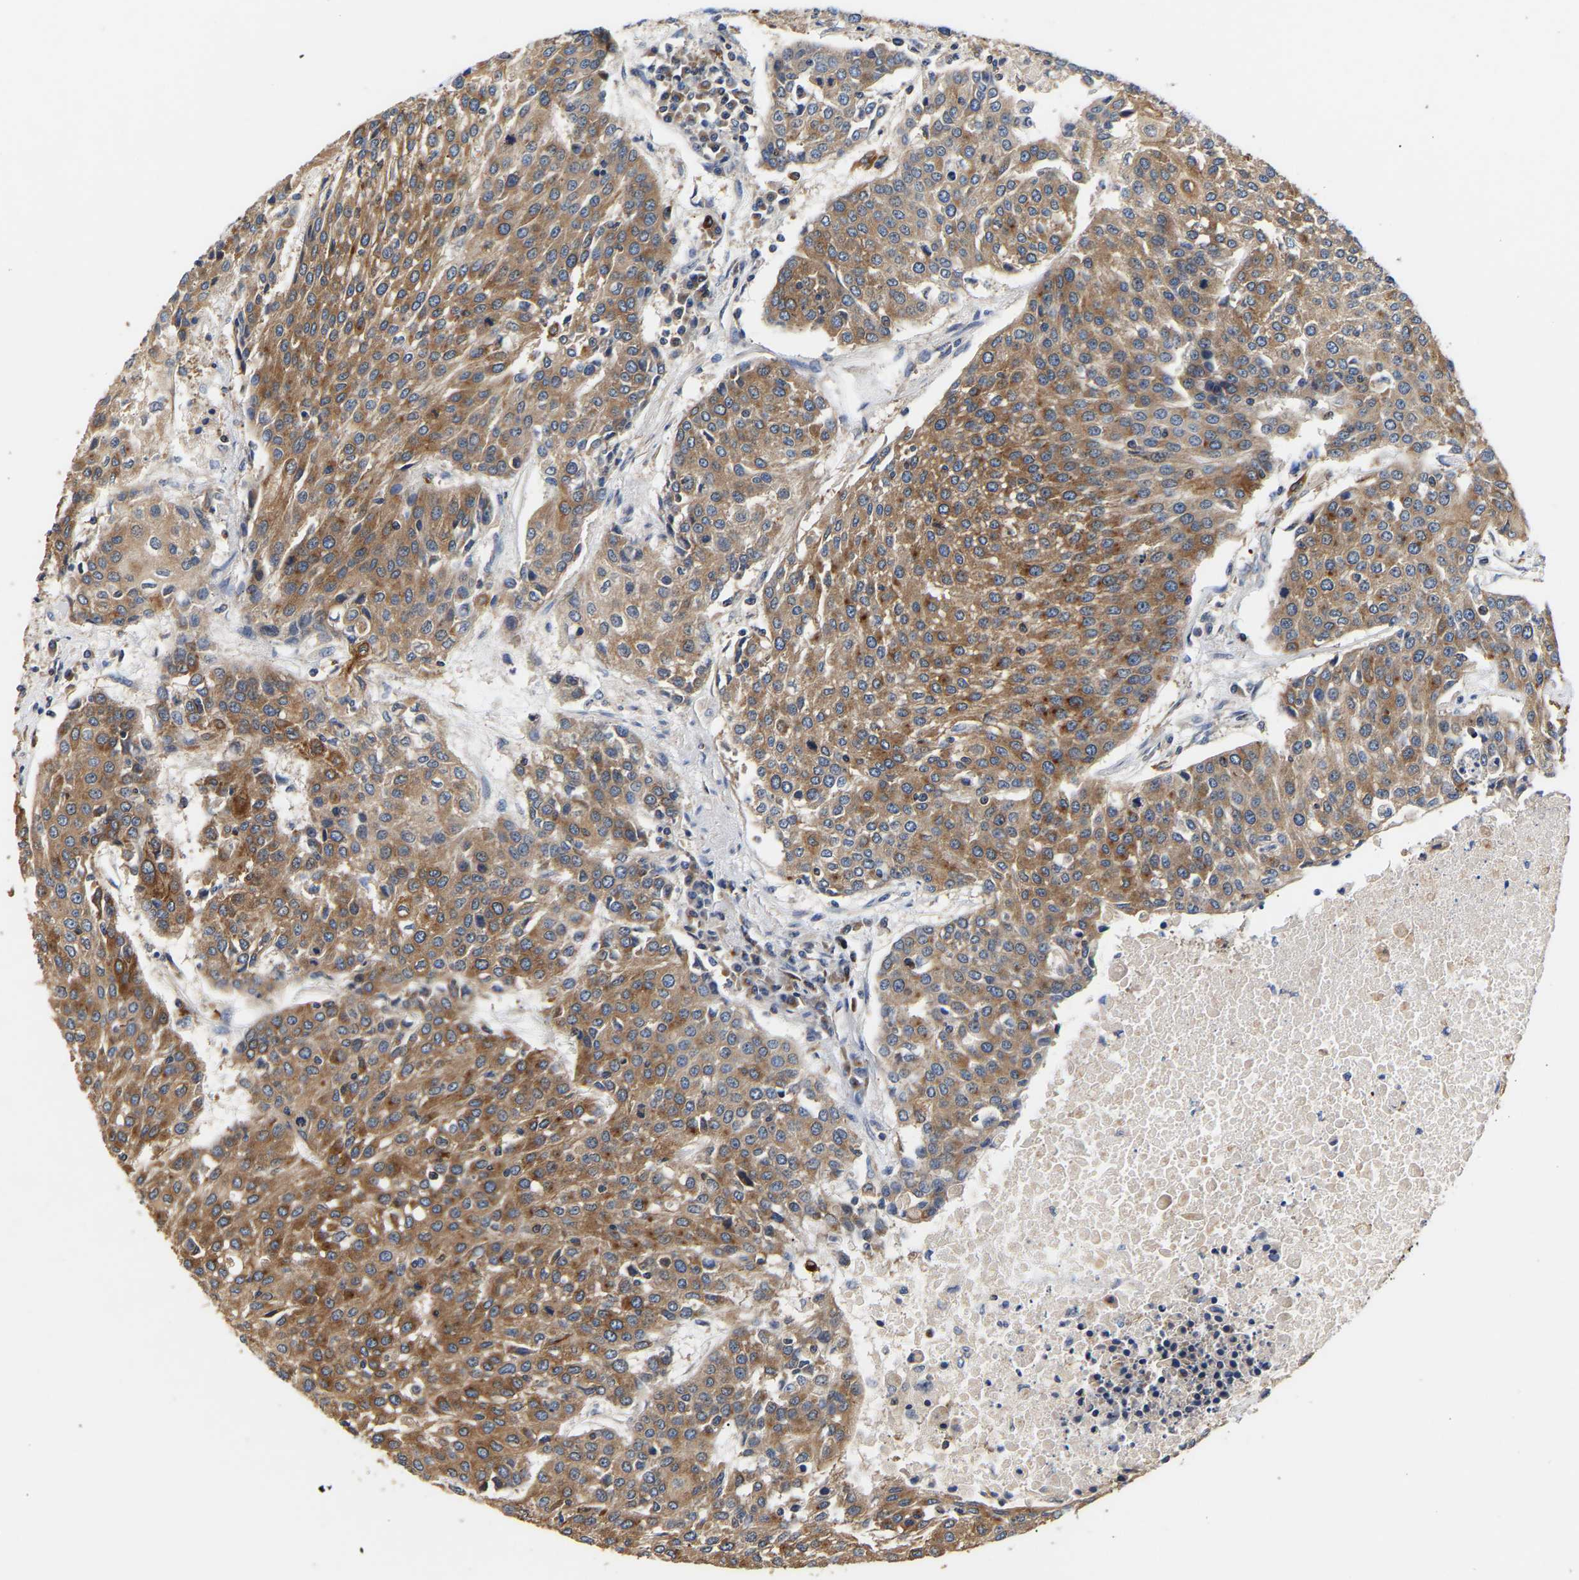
{"staining": {"intensity": "moderate", "quantity": ">75%", "location": "cytoplasmic/membranous"}, "tissue": "urothelial cancer", "cell_type": "Tumor cells", "image_type": "cancer", "snomed": [{"axis": "morphology", "description": "Urothelial carcinoma, High grade"}, {"axis": "topography", "description": "Urinary bladder"}], "caption": "IHC micrograph of neoplastic tissue: human high-grade urothelial carcinoma stained using immunohistochemistry (IHC) shows medium levels of moderate protein expression localized specifically in the cytoplasmic/membranous of tumor cells, appearing as a cytoplasmic/membranous brown color.", "gene": "LRBA", "patient": {"sex": "female", "age": 85}}